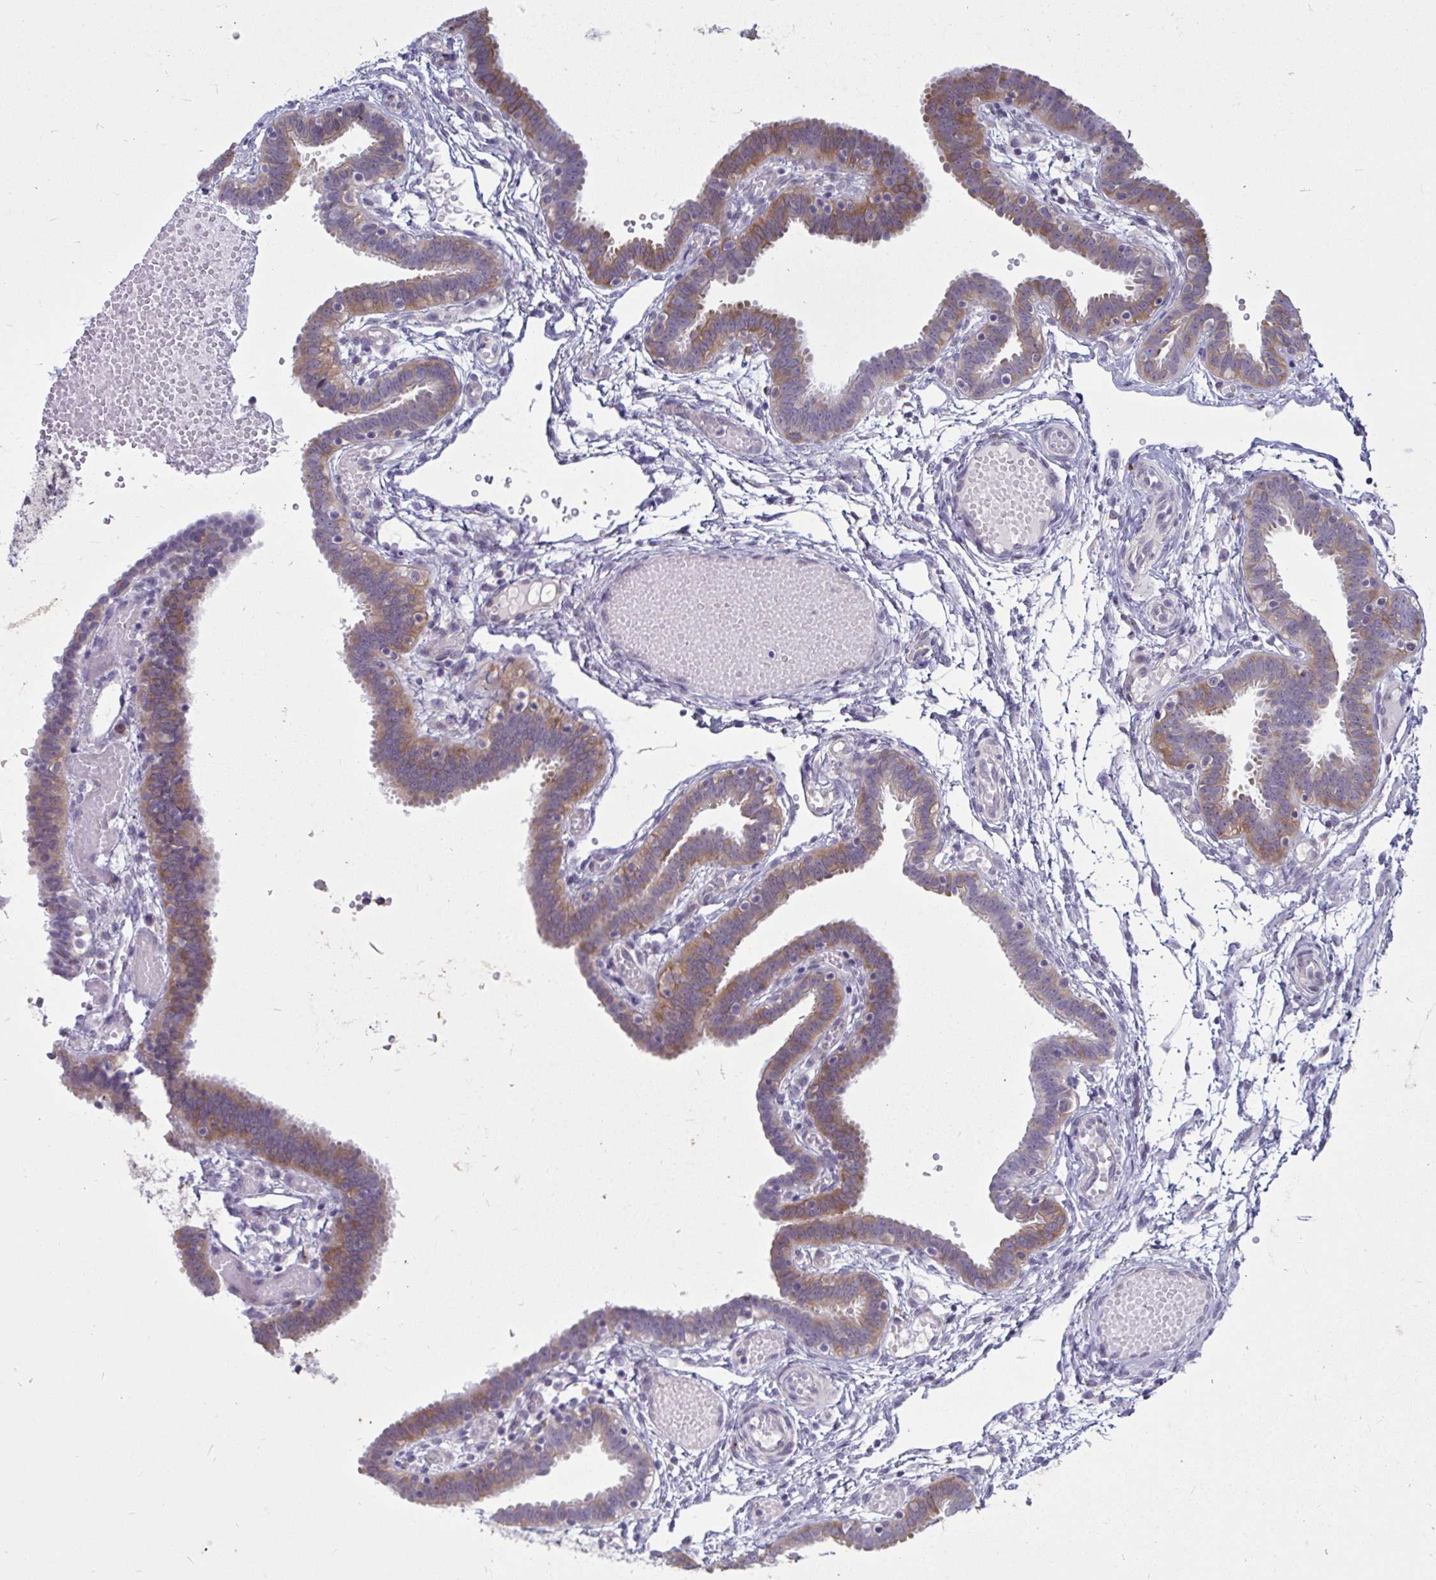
{"staining": {"intensity": "weak", "quantity": "25%-75%", "location": "cytoplasmic/membranous"}, "tissue": "fallopian tube", "cell_type": "Glandular cells", "image_type": "normal", "snomed": [{"axis": "morphology", "description": "Normal tissue, NOS"}, {"axis": "topography", "description": "Fallopian tube"}], "caption": "This is a photomicrograph of immunohistochemistry staining of normal fallopian tube, which shows weak positivity in the cytoplasmic/membranous of glandular cells.", "gene": "TBC1D4", "patient": {"sex": "female", "age": 37}}